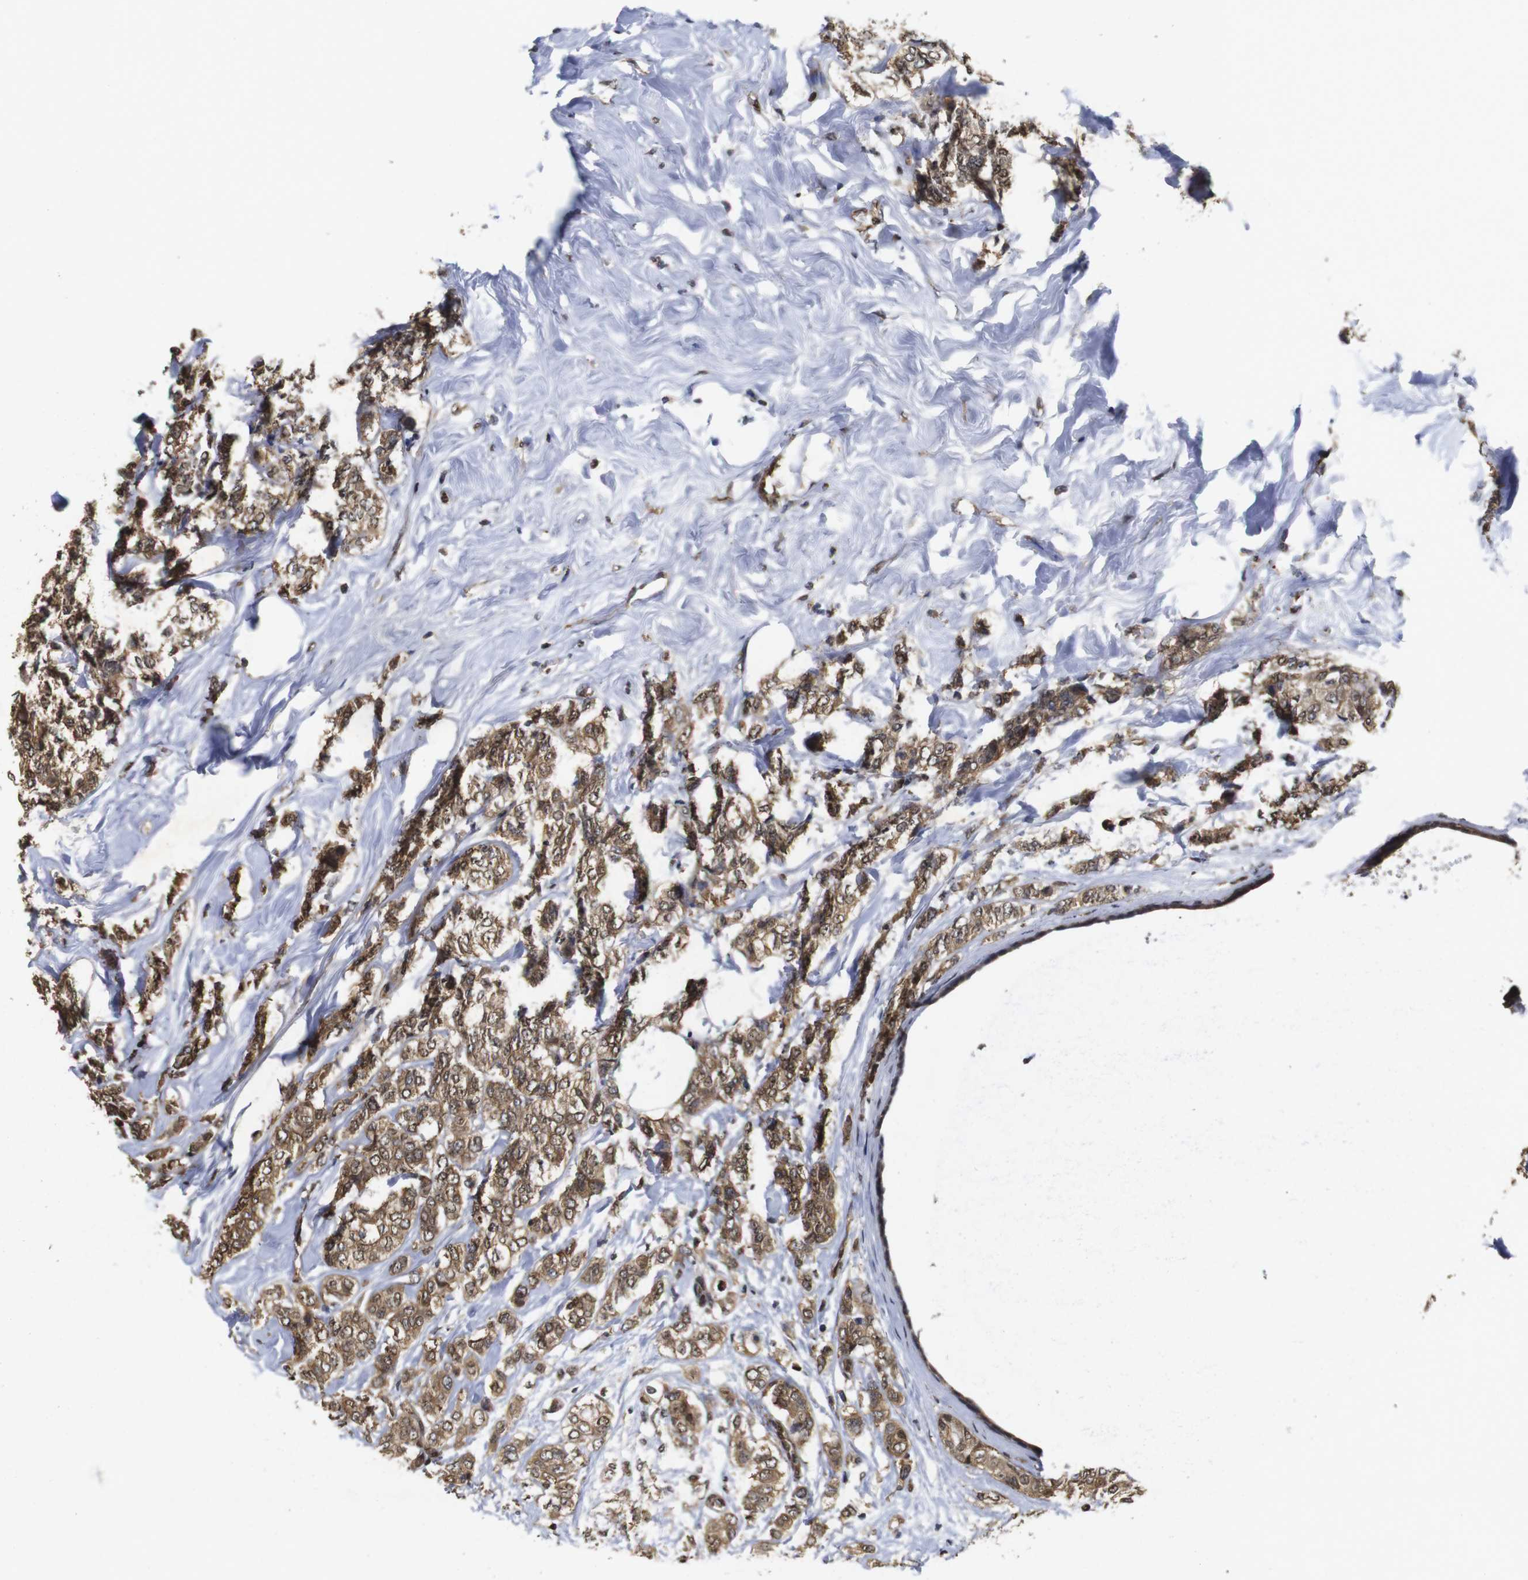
{"staining": {"intensity": "moderate", "quantity": ">75%", "location": "cytoplasmic/membranous"}, "tissue": "breast cancer", "cell_type": "Tumor cells", "image_type": "cancer", "snomed": [{"axis": "morphology", "description": "Lobular carcinoma"}, {"axis": "topography", "description": "Breast"}], "caption": "Moderate cytoplasmic/membranous positivity is appreciated in approximately >75% of tumor cells in breast cancer.", "gene": "SUMO3", "patient": {"sex": "female", "age": 60}}